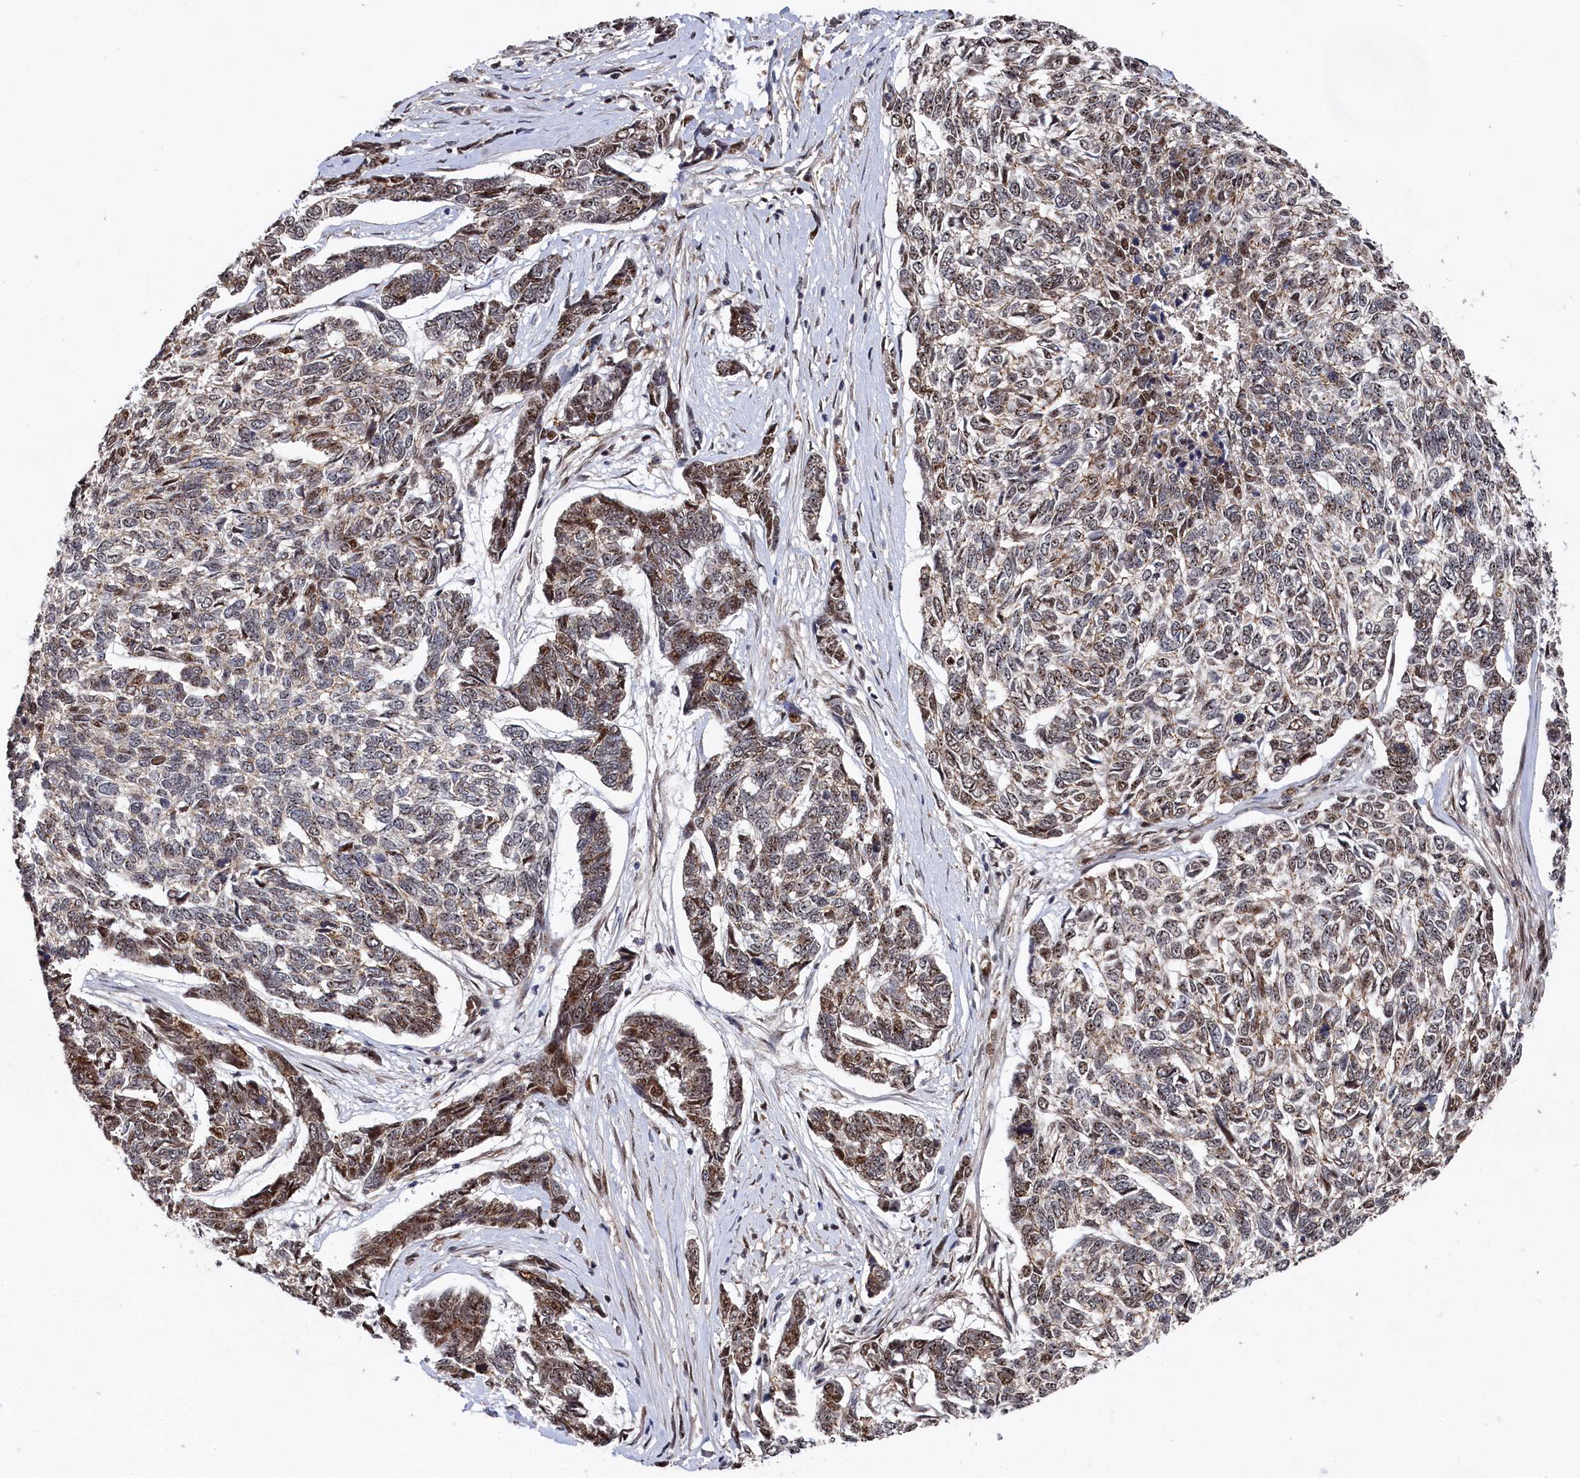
{"staining": {"intensity": "moderate", "quantity": "<25%", "location": "nuclear"}, "tissue": "skin cancer", "cell_type": "Tumor cells", "image_type": "cancer", "snomed": [{"axis": "morphology", "description": "Basal cell carcinoma"}, {"axis": "topography", "description": "Skin"}], "caption": "Basal cell carcinoma (skin) tissue exhibits moderate nuclear staining in about <25% of tumor cells, visualized by immunohistochemistry.", "gene": "BUB3", "patient": {"sex": "female", "age": 65}}